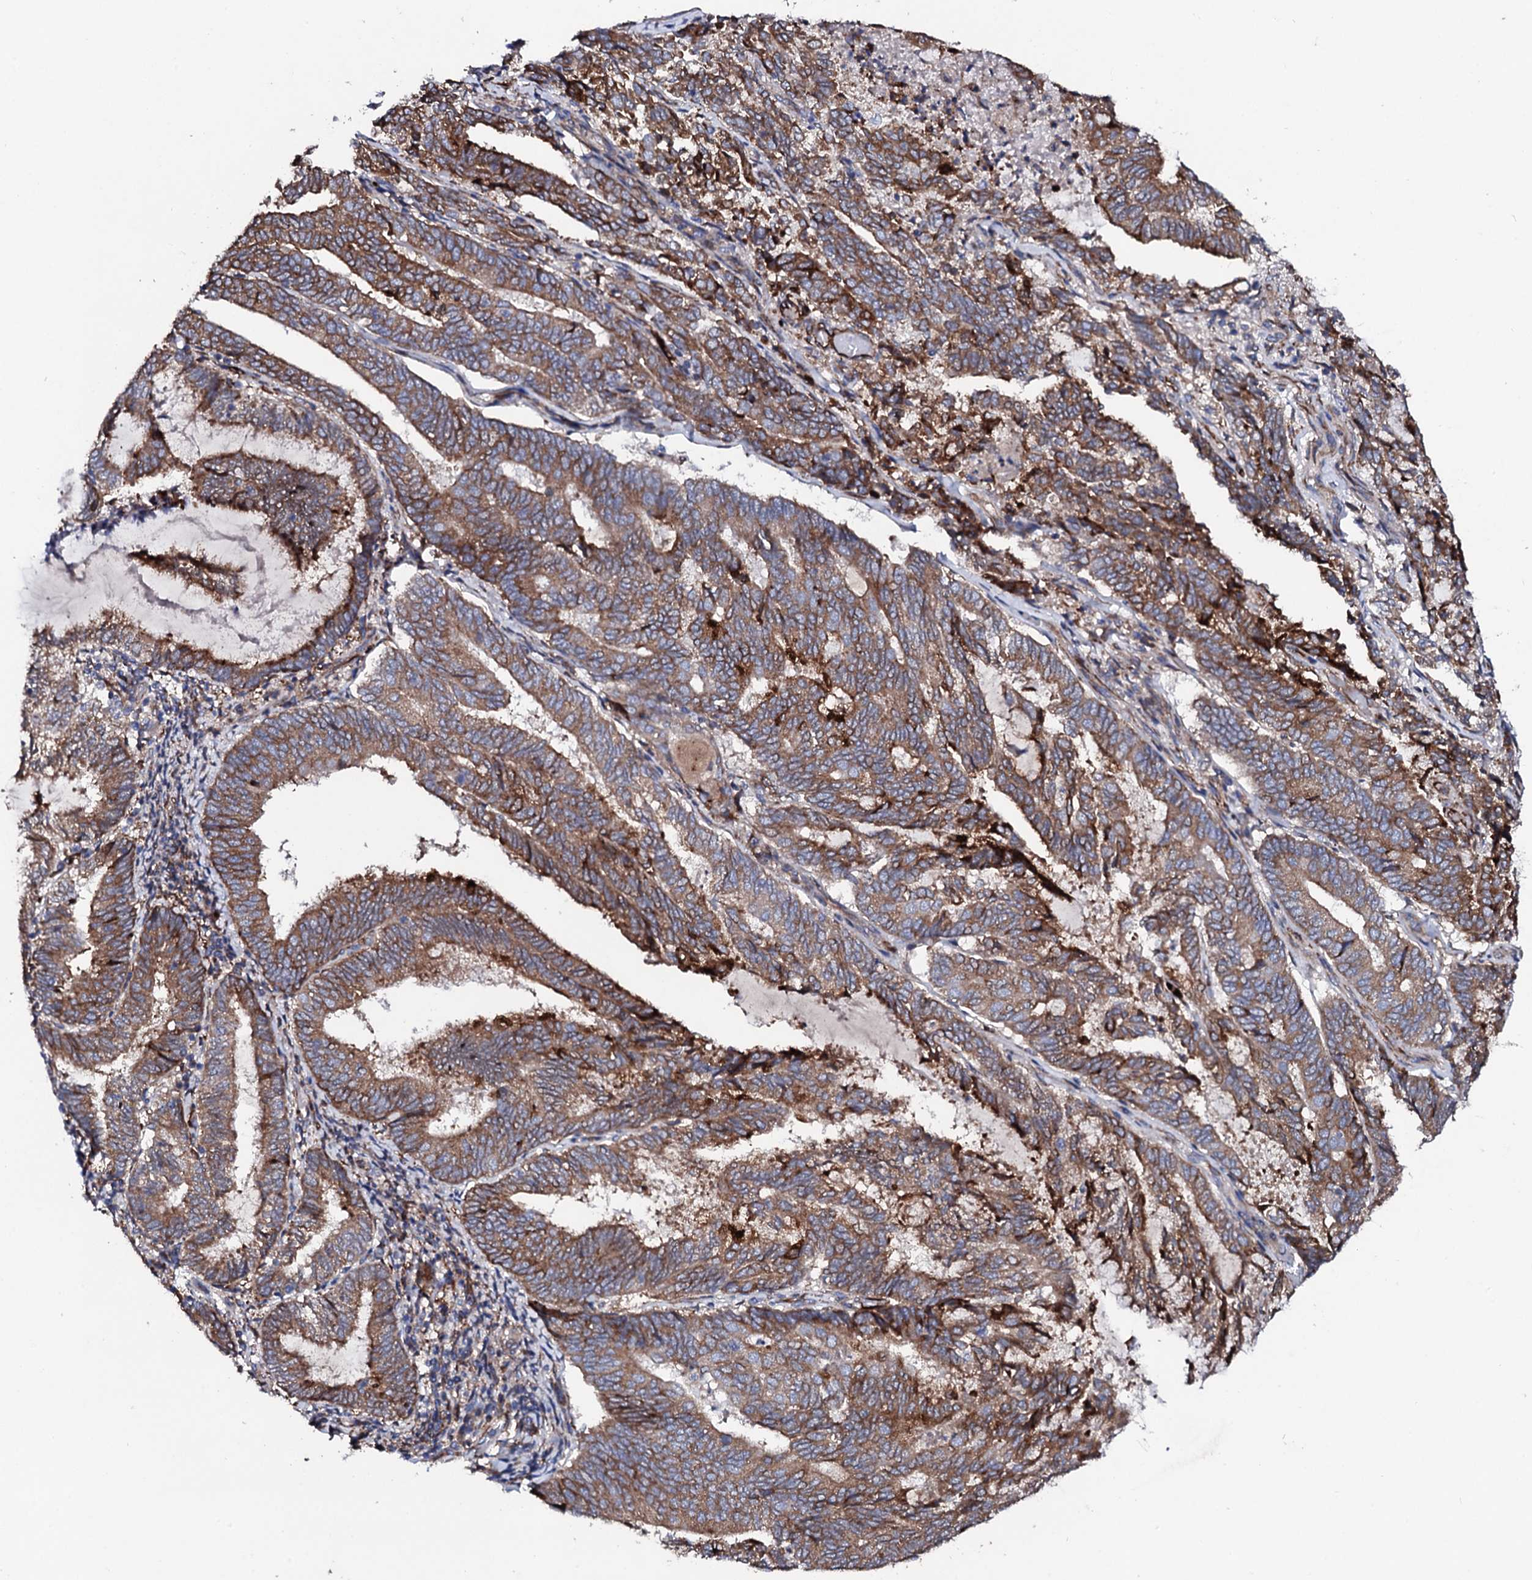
{"staining": {"intensity": "moderate", "quantity": ">75%", "location": "cytoplasmic/membranous"}, "tissue": "endometrial cancer", "cell_type": "Tumor cells", "image_type": "cancer", "snomed": [{"axis": "morphology", "description": "Adenocarcinoma, NOS"}, {"axis": "topography", "description": "Endometrium"}], "caption": "Tumor cells exhibit medium levels of moderate cytoplasmic/membranous expression in about >75% of cells in endometrial cancer.", "gene": "DBX1", "patient": {"sex": "female", "age": 80}}